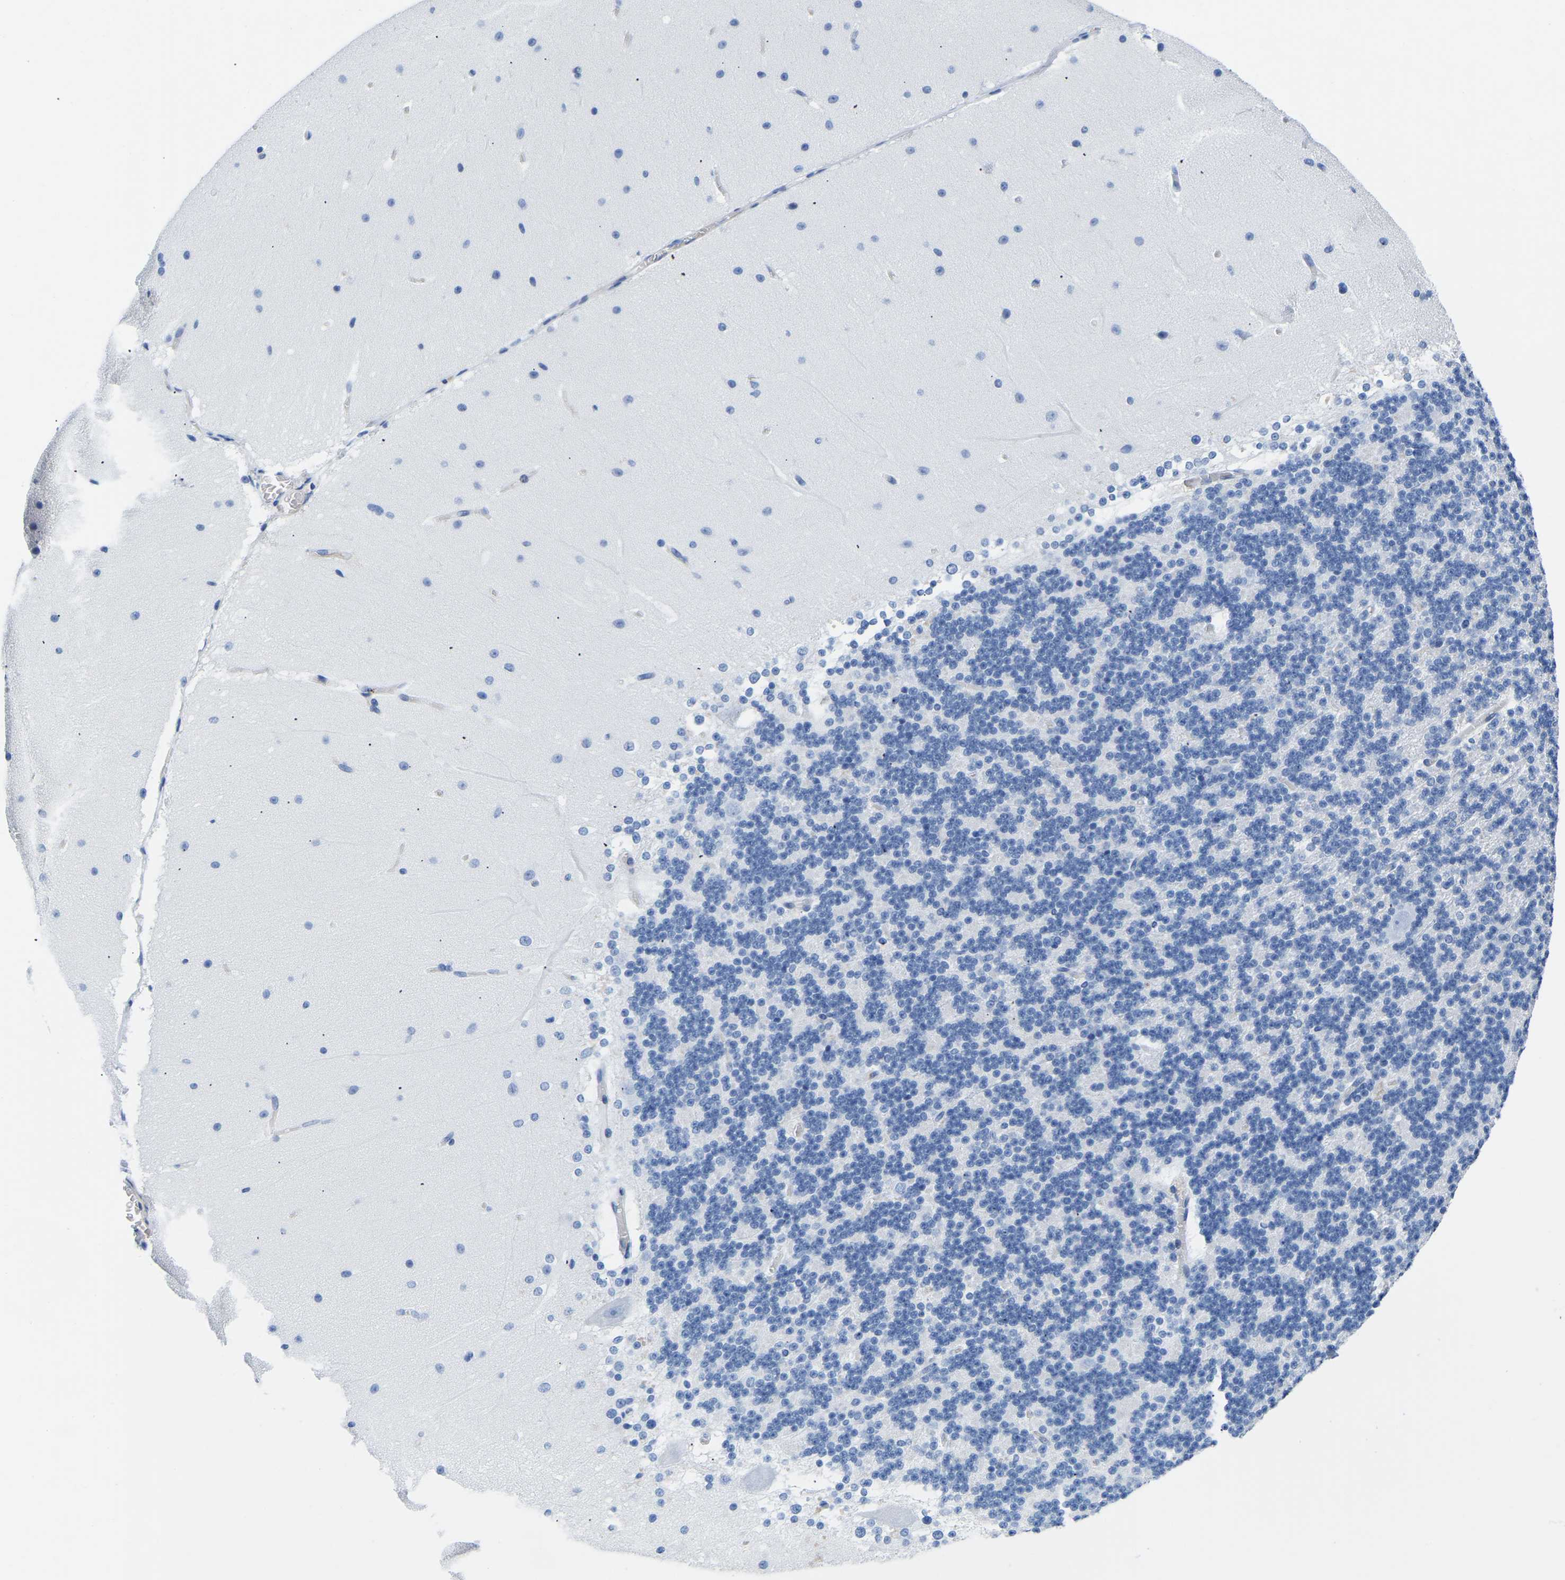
{"staining": {"intensity": "negative", "quantity": "none", "location": "none"}, "tissue": "cerebellum", "cell_type": "Cells in granular layer", "image_type": "normal", "snomed": [{"axis": "morphology", "description": "Normal tissue, NOS"}, {"axis": "topography", "description": "Cerebellum"}], "caption": "High magnification brightfield microscopy of normal cerebellum stained with DAB (brown) and counterstained with hematoxylin (blue): cells in granular layer show no significant positivity. (Immunohistochemistry, brightfield microscopy, high magnification).", "gene": "UPK3A", "patient": {"sex": "female", "age": 19}}